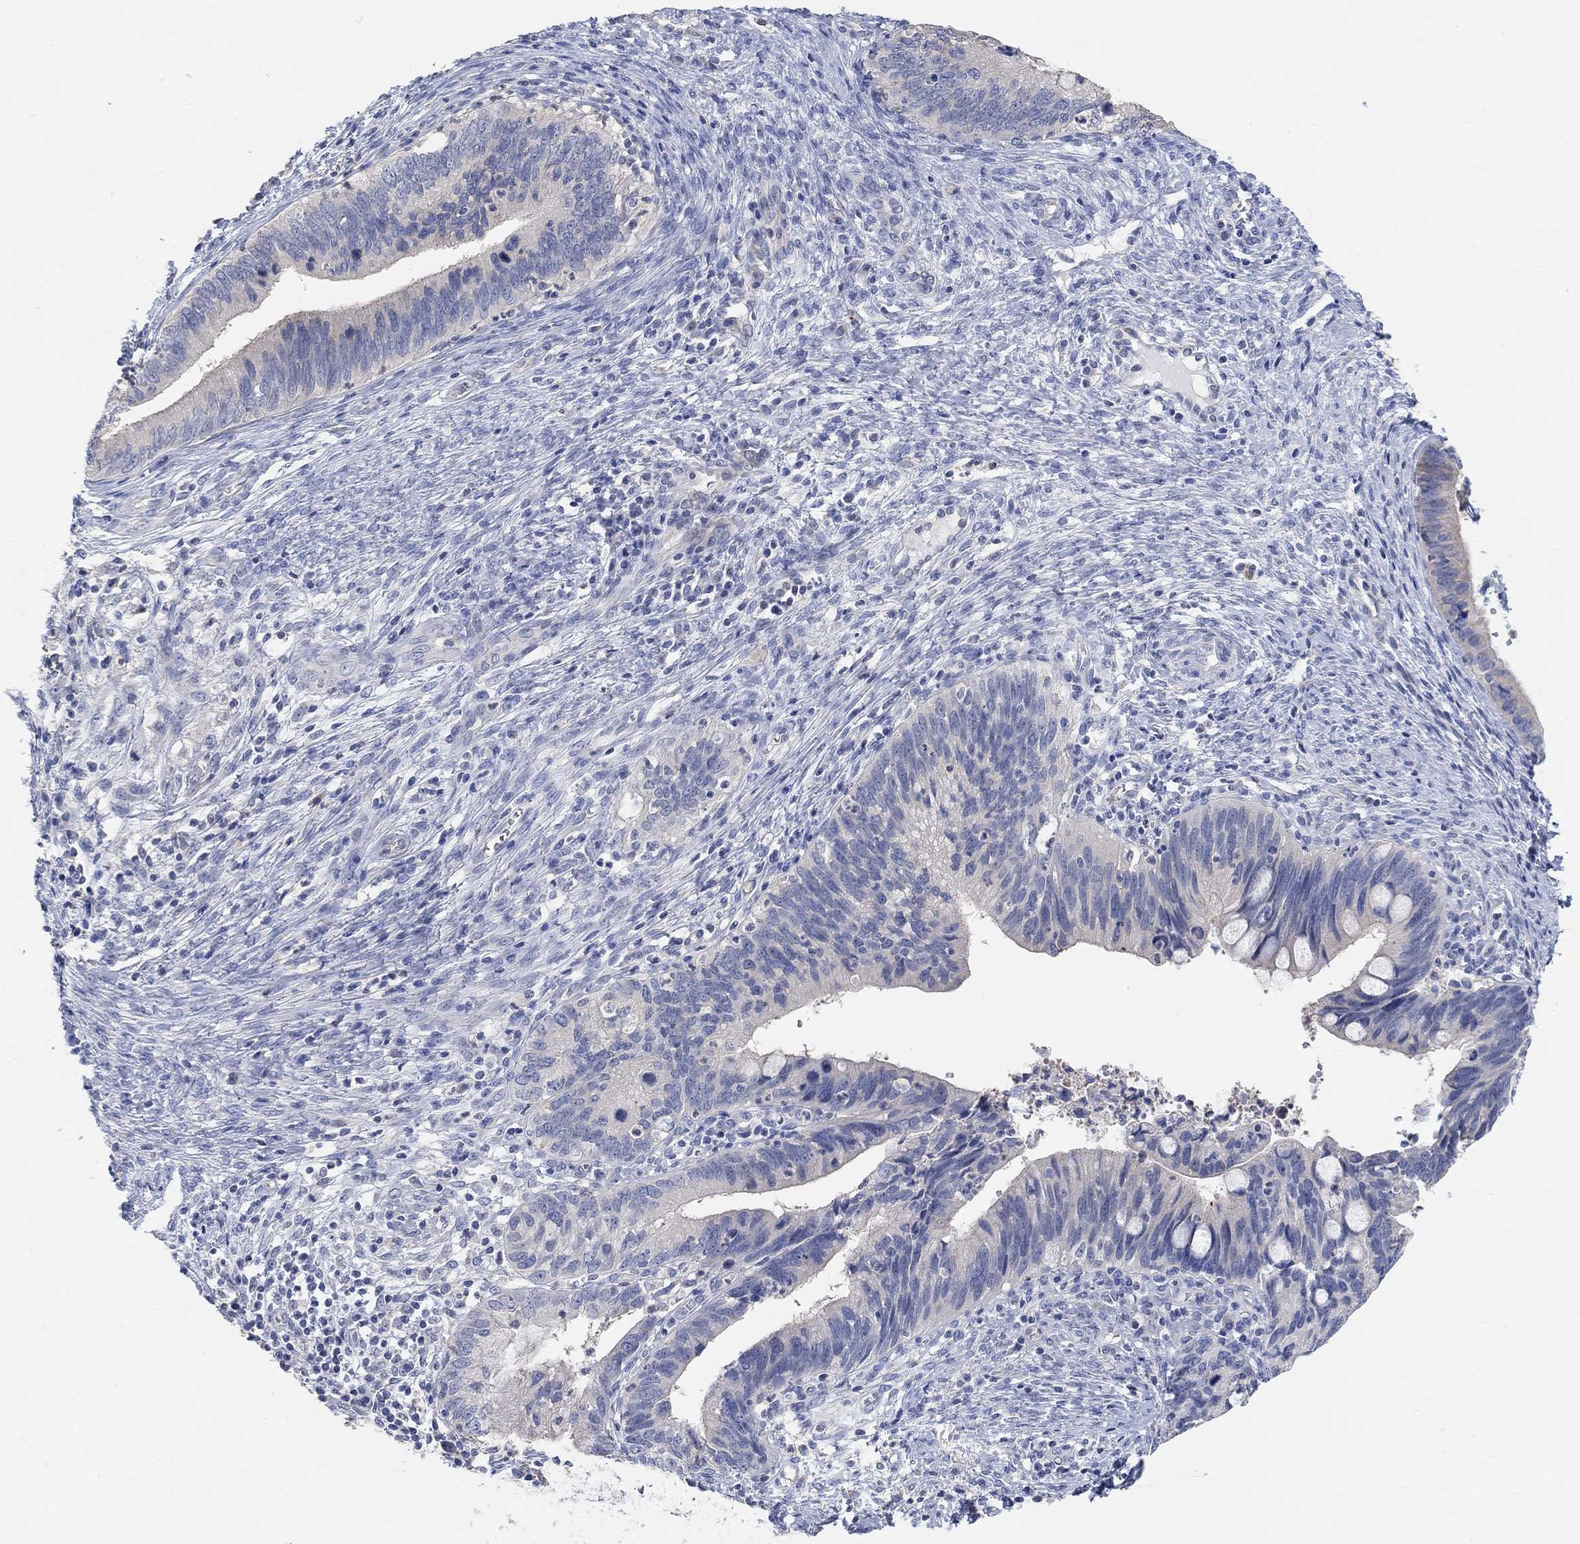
{"staining": {"intensity": "negative", "quantity": "none", "location": "none"}, "tissue": "cervical cancer", "cell_type": "Tumor cells", "image_type": "cancer", "snomed": [{"axis": "morphology", "description": "Adenocarcinoma, NOS"}, {"axis": "topography", "description": "Cervix"}], "caption": "This is an IHC histopathology image of adenocarcinoma (cervical). There is no staining in tumor cells.", "gene": "NLRP14", "patient": {"sex": "female", "age": 42}}